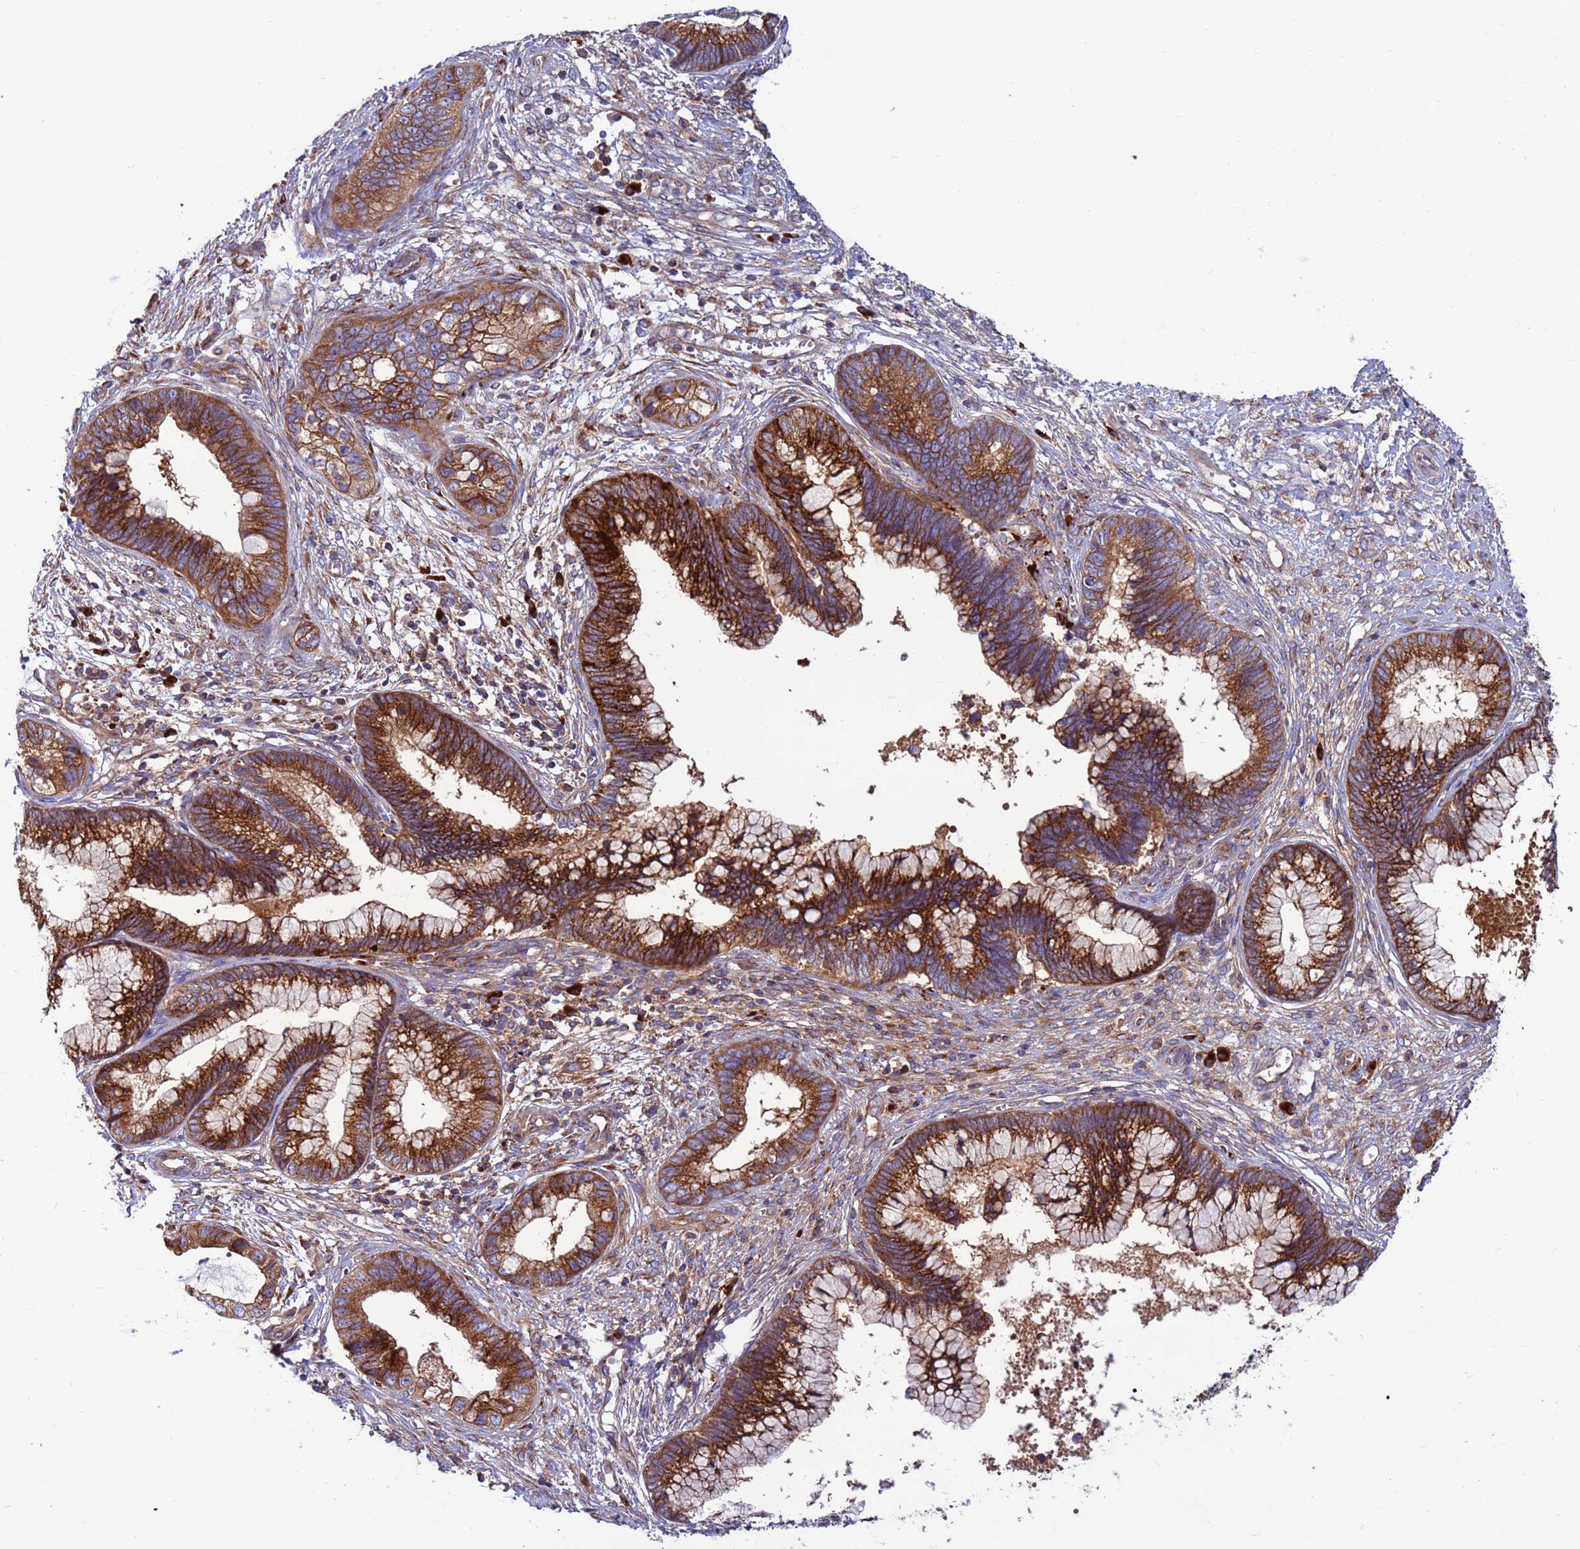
{"staining": {"intensity": "strong", "quantity": ">75%", "location": "cytoplasmic/membranous"}, "tissue": "cervical cancer", "cell_type": "Tumor cells", "image_type": "cancer", "snomed": [{"axis": "morphology", "description": "Adenocarcinoma, NOS"}, {"axis": "topography", "description": "Cervix"}], "caption": "About >75% of tumor cells in cervical adenocarcinoma reveal strong cytoplasmic/membranous protein positivity as visualized by brown immunohistochemical staining.", "gene": "ZC3HAV1", "patient": {"sex": "female", "age": 44}}